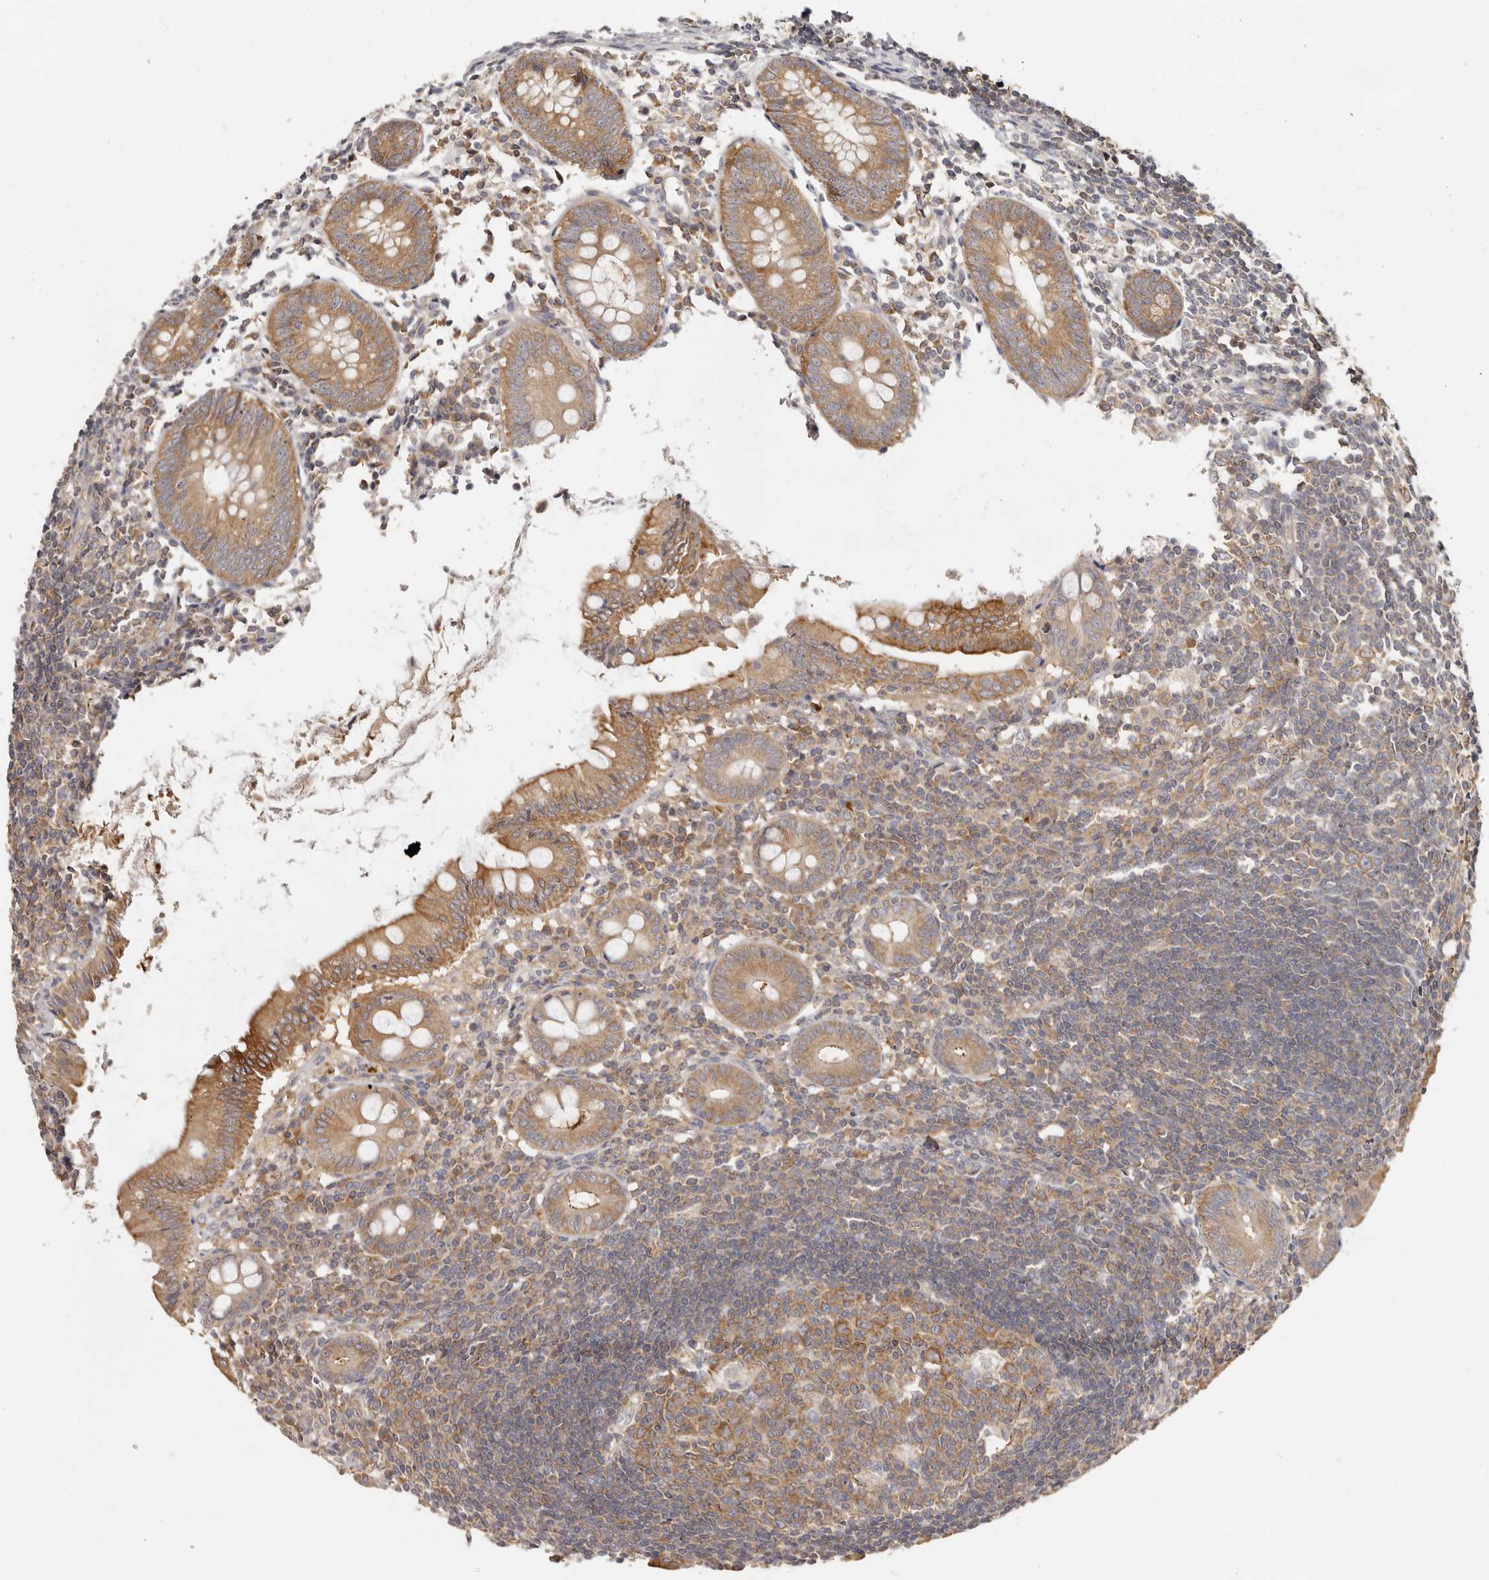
{"staining": {"intensity": "moderate", "quantity": ">75%", "location": "cytoplasmic/membranous"}, "tissue": "appendix", "cell_type": "Glandular cells", "image_type": "normal", "snomed": [{"axis": "morphology", "description": "Normal tissue, NOS"}, {"axis": "topography", "description": "Appendix"}], "caption": "Immunohistochemistry (IHC) (DAB) staining of benign appendix exhibits moderate cytoplasmic/membranous protein expression in approximately >75% of glandular cells. The protein of interest is stained brown, and the nuclei are stained in blue (DAB (3,3'-diaminobenzidine) IHC with brightfield microscopy, high magnification).", "gene": "EEF1E1", "patient": {"sex": "female", "age": 54}}